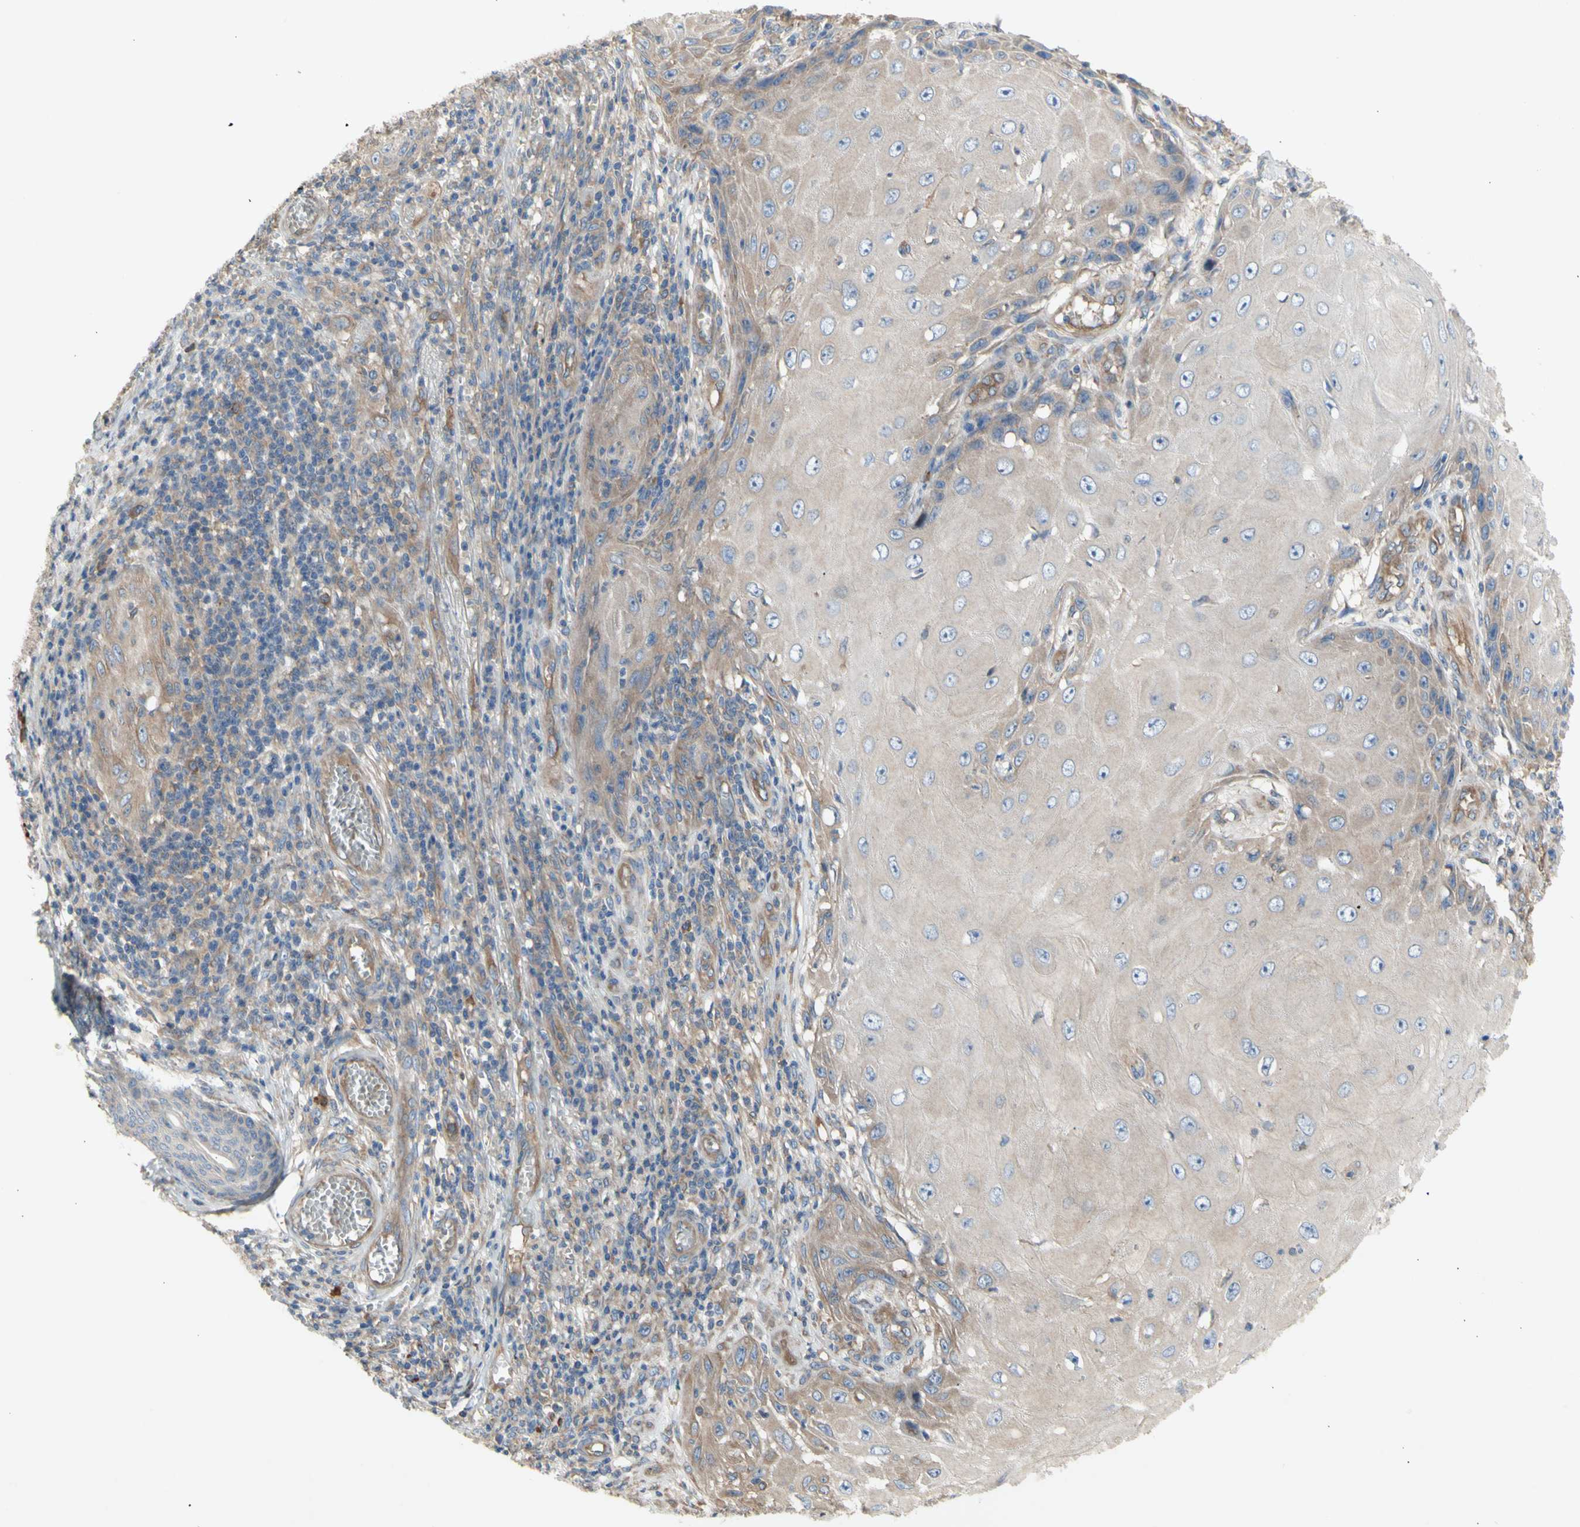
{"staining": {"intensity": "weak", "quantity": ">75%", "location": "cytoplasmic/membranous"}, "tissue": "skin cancer", "cell_type": "Tumor cells", "image_type": "cancer", "snomed": [{"axis": "morphology", "description": "Squamous cell carcinoma, NOS"}, {"axis": "topography", "description": "Skin"}], "caption": "This is a photomicrograph of IHC staining of squamous cell carcinoma (skin), which shows weak staining in the cytoplasmic/membranous of tumor cells.", "gene": "KLC1", "patient": {"sex": "female", "age": 73}}